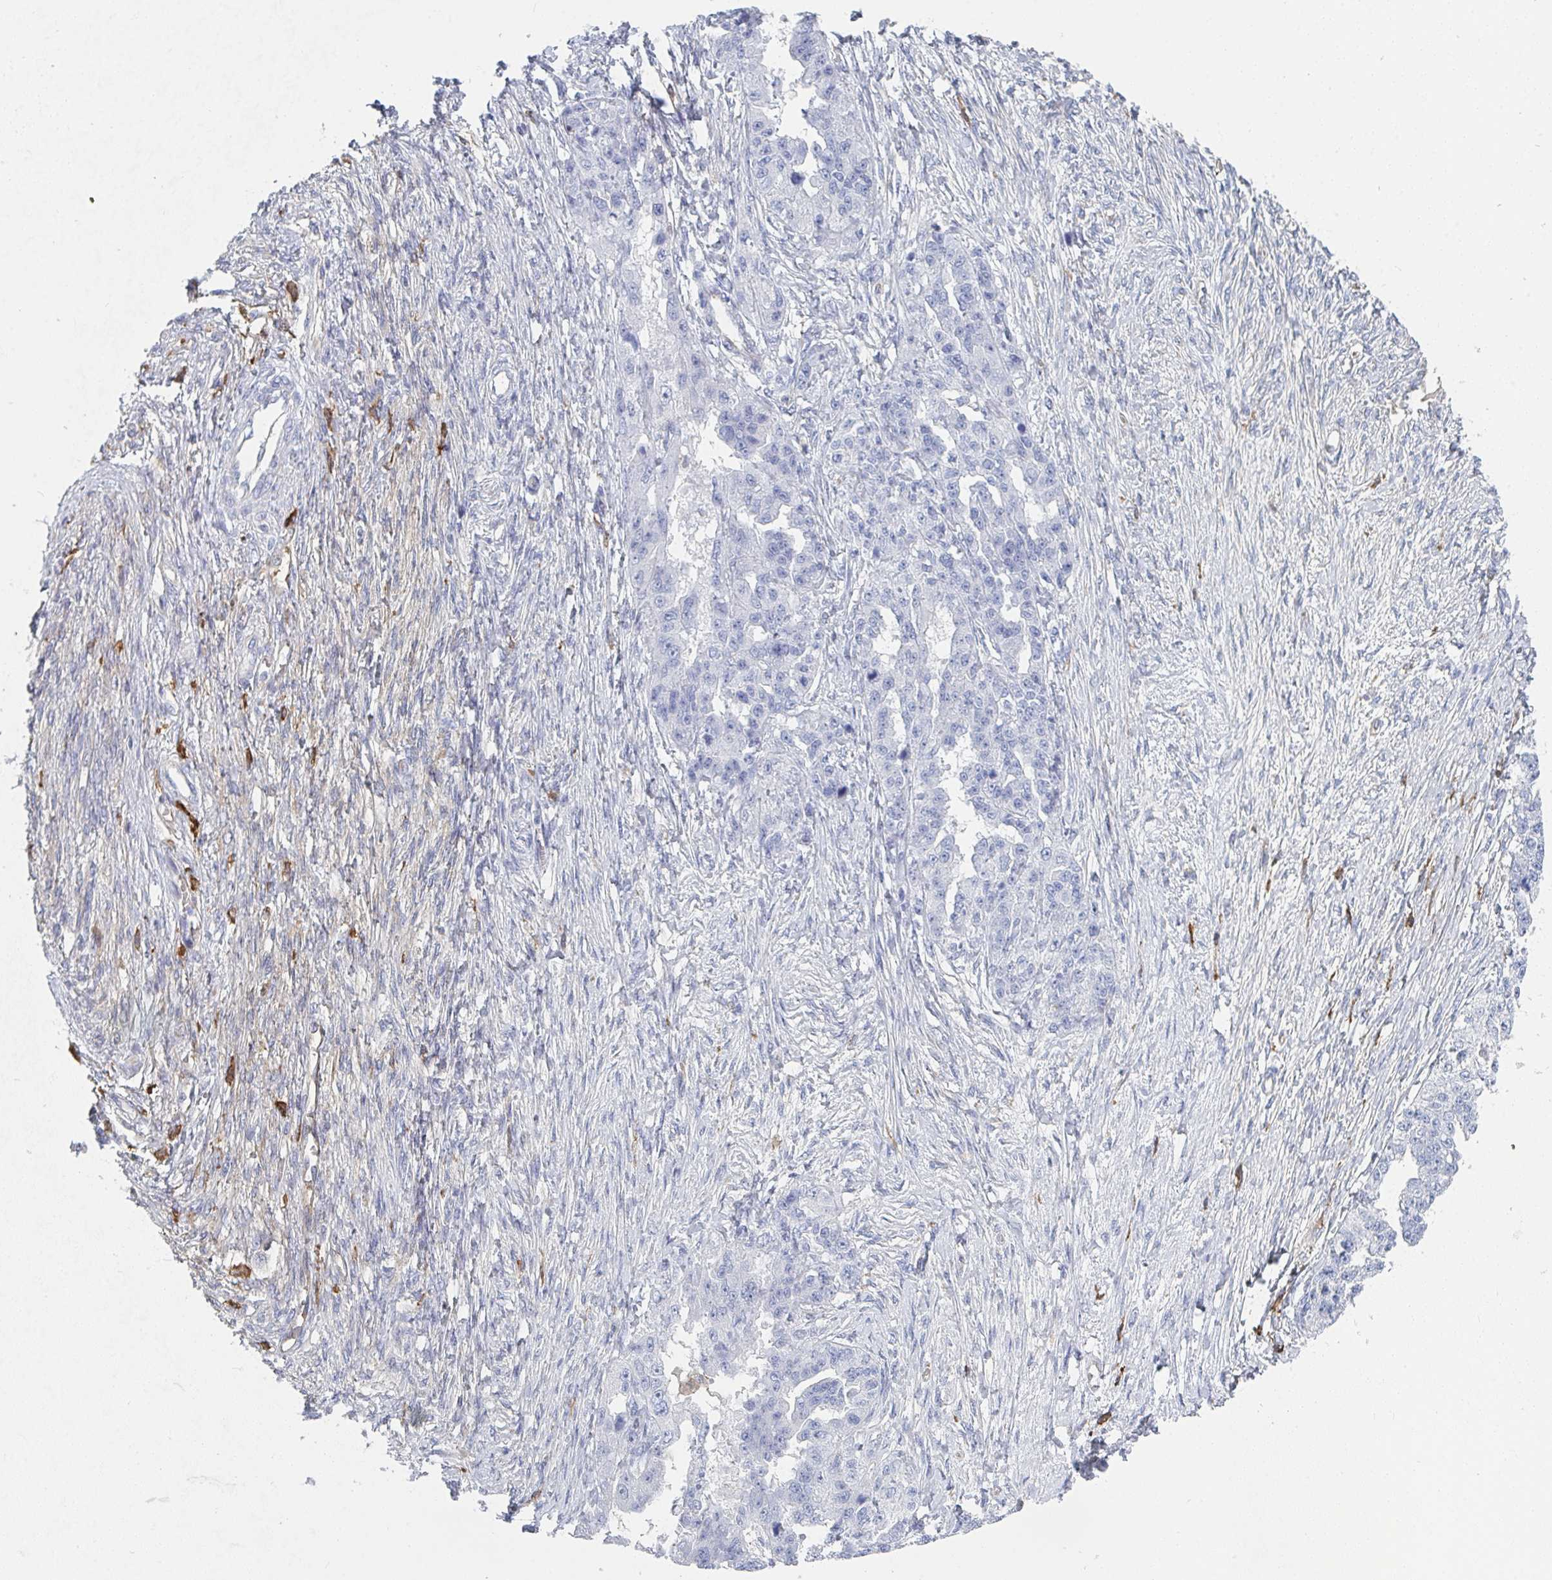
{"staining": {"intensity": "negative", "quantity": "none", "location": "none"}, "tissue": "ovarian cancer", "cell_type": "Tumor cells", "image_type": "cancer", "snomed": [{"axis": "morphology", "description": "Cystadenocarcinoma, serous, NOS"}, {"axis": "topography", "description": "Ovary"}], "caption": "DAB immunohistochemical staining of human ovarian cancer shows no significant expression in tumor cells.", "gene": "DAB2", "patient": {"sex": "female", "age": 58}}